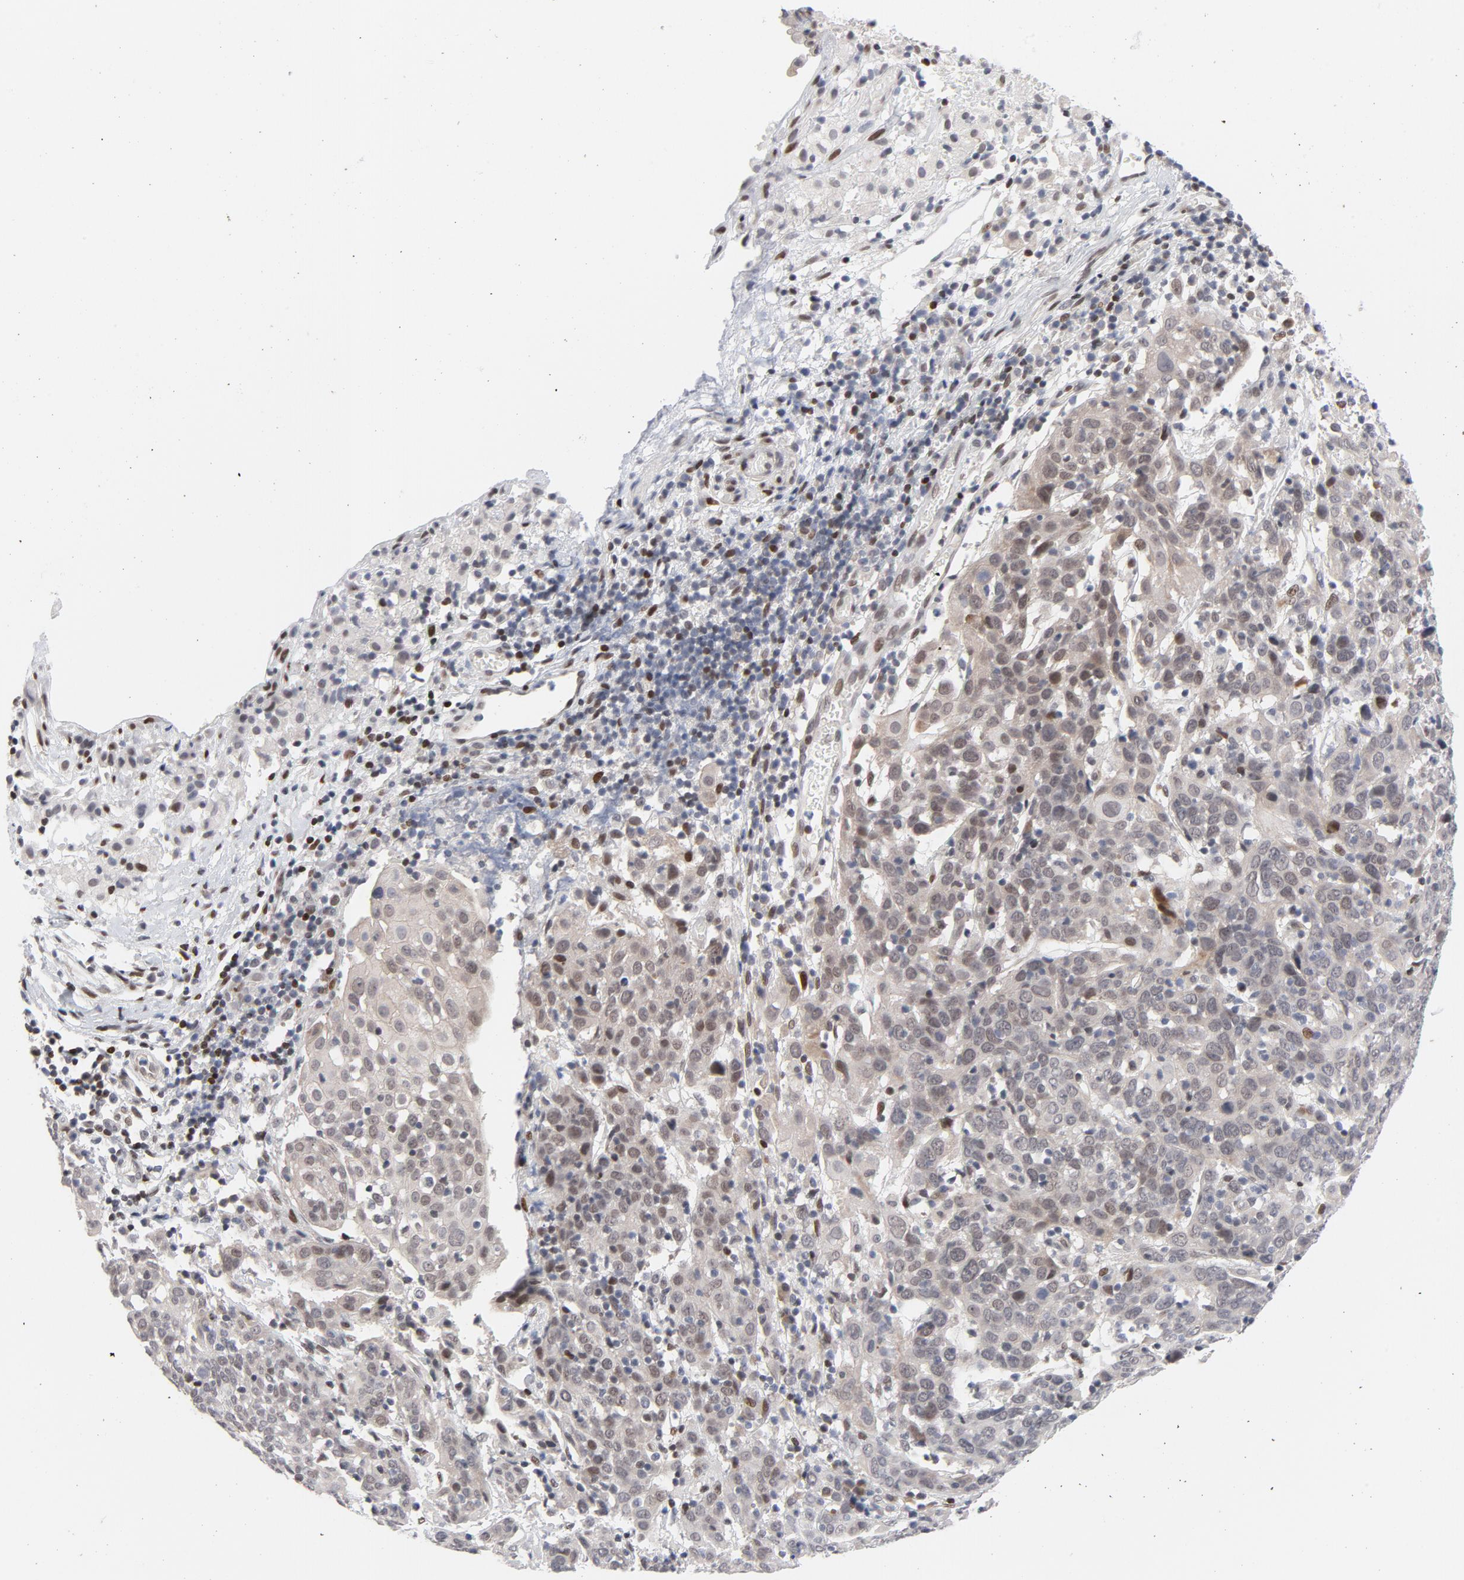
{"staining": {"intensity": "weak", "quantity": "25%-75%", "location": "nuclear"}, "tissue": "cervical cancer", "cell_type": "Tumor cells", "image_type": "cancer", "snomed": [{"axis": "morphology", "description": "Normal tissue, NOS"}, {"axis": "morphology", "description": "Squamous cell carcinoma, NOS"}, {"axis": "topography", "description": "Cervix"}], "caption": "A brown stain highlights weak nuclear staining of a protein in human cervical squamous cell carcinoma tumor cells.", "gene": "NFIC", "patient": {"sex": "female", "age": 67}}